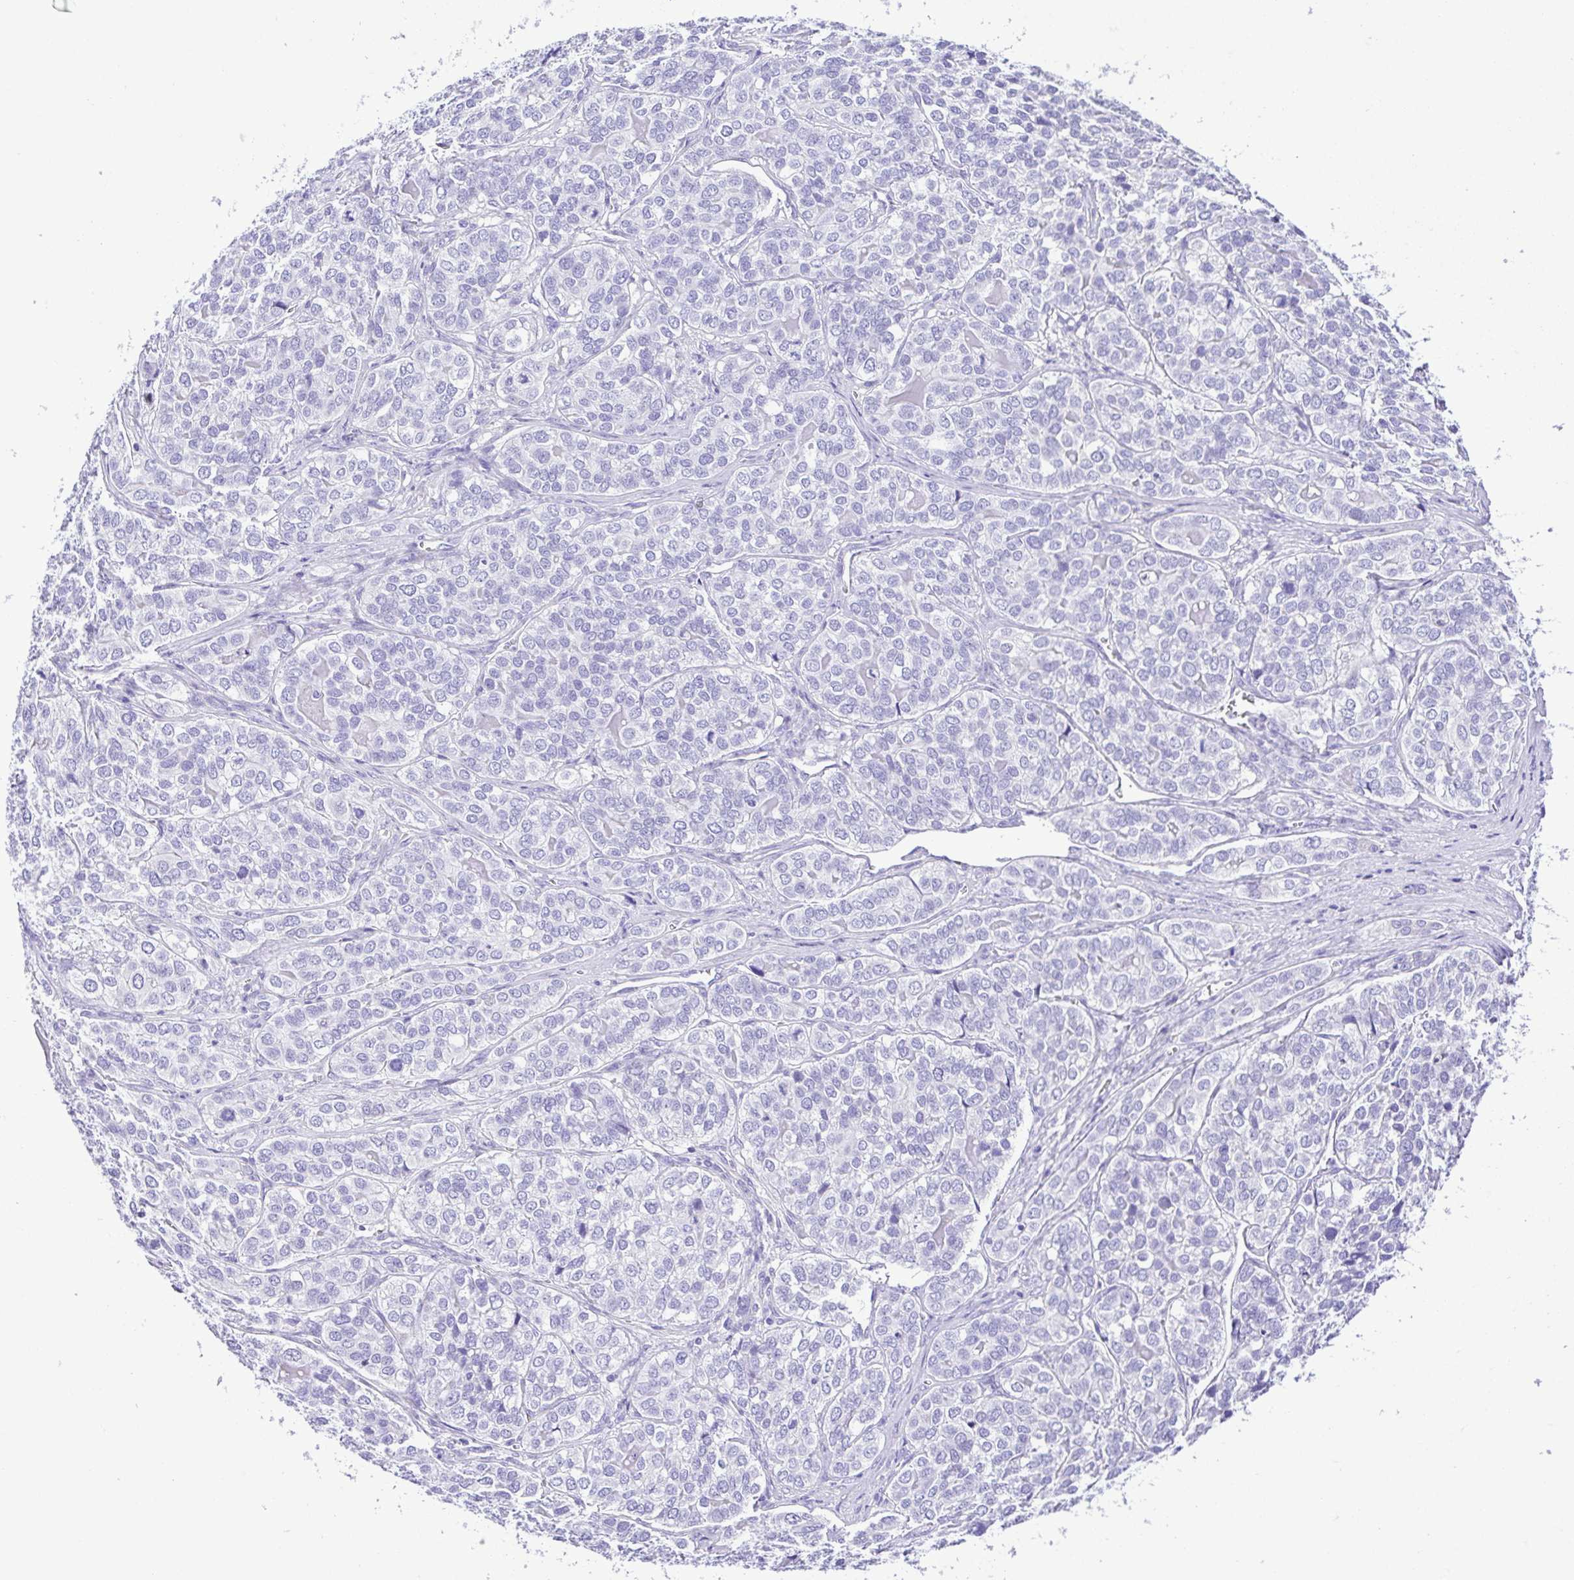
{"staining": {"intensity": "negative", "quantity": "none", "location": "none"}, "tissue": "liver cancer", "cell_type": "Tumor cells", "image_type": "cancer", "snomed": [{"axis": "morphology", "description": "Cholangiocarcinoma"}, {"axis": "topography", "description": "Liver"}], "caption": "An image of human liver cancer is negative for staining in tumor cells.", "gene": "SYT1", "patient": {"sex": "male", "age": 56}}